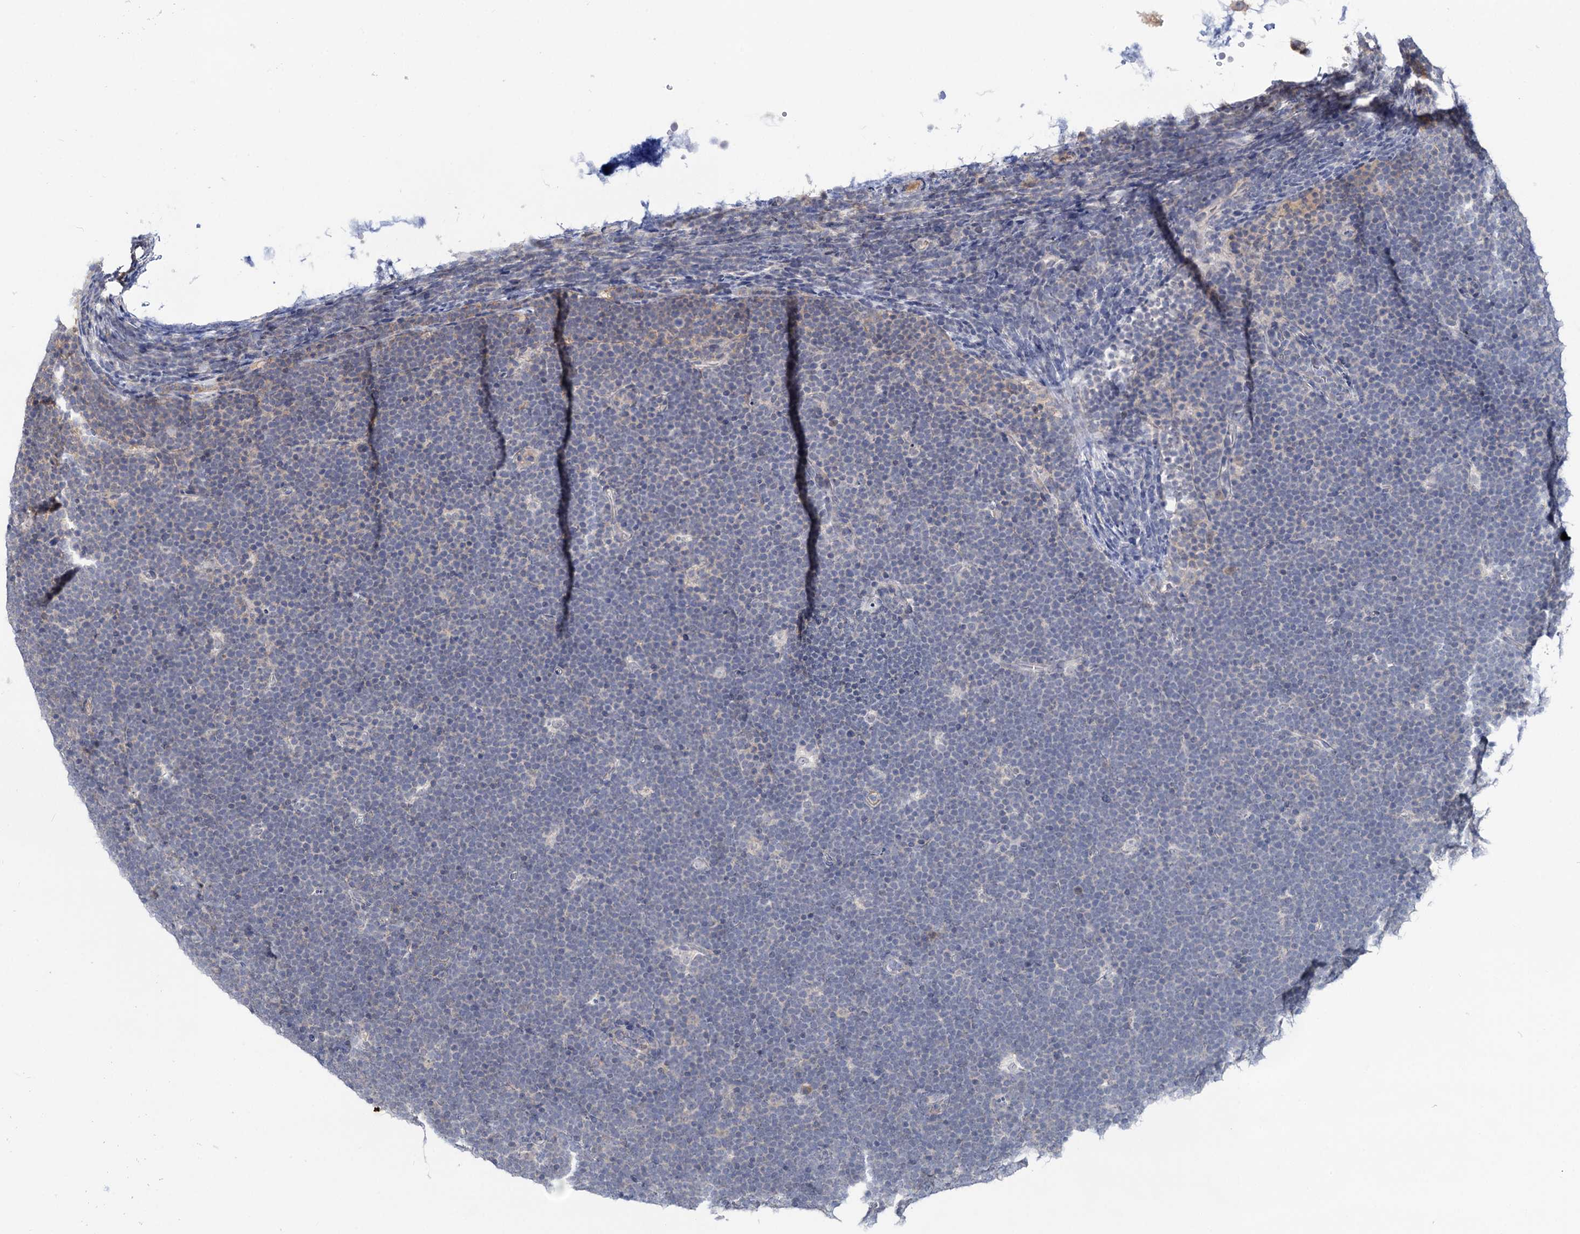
{"staining": {"intensity": "negative", "quantity": "none", "location": "none"}, "tissue": "lymphoma", "cell_type": "Tumor cells", "image_type": "cancer", "snomed": [{"axis": "morphology", "description": "Malignant lymphoma, non-Hodgkin's type, High grade"}, {"axis": "topography", "description": "Lymph node"}], "caption": "This is a photomicrograph of IHC staining of lymphoma, which shows no staining in tumor cells. Brightfield microscopy of immunohistochemistry stained with DAB (brown) and hematoxylin (blue), captured at high magnification.", "gene": "NEK10", "patient": {"sex": "male", "age": 13}}